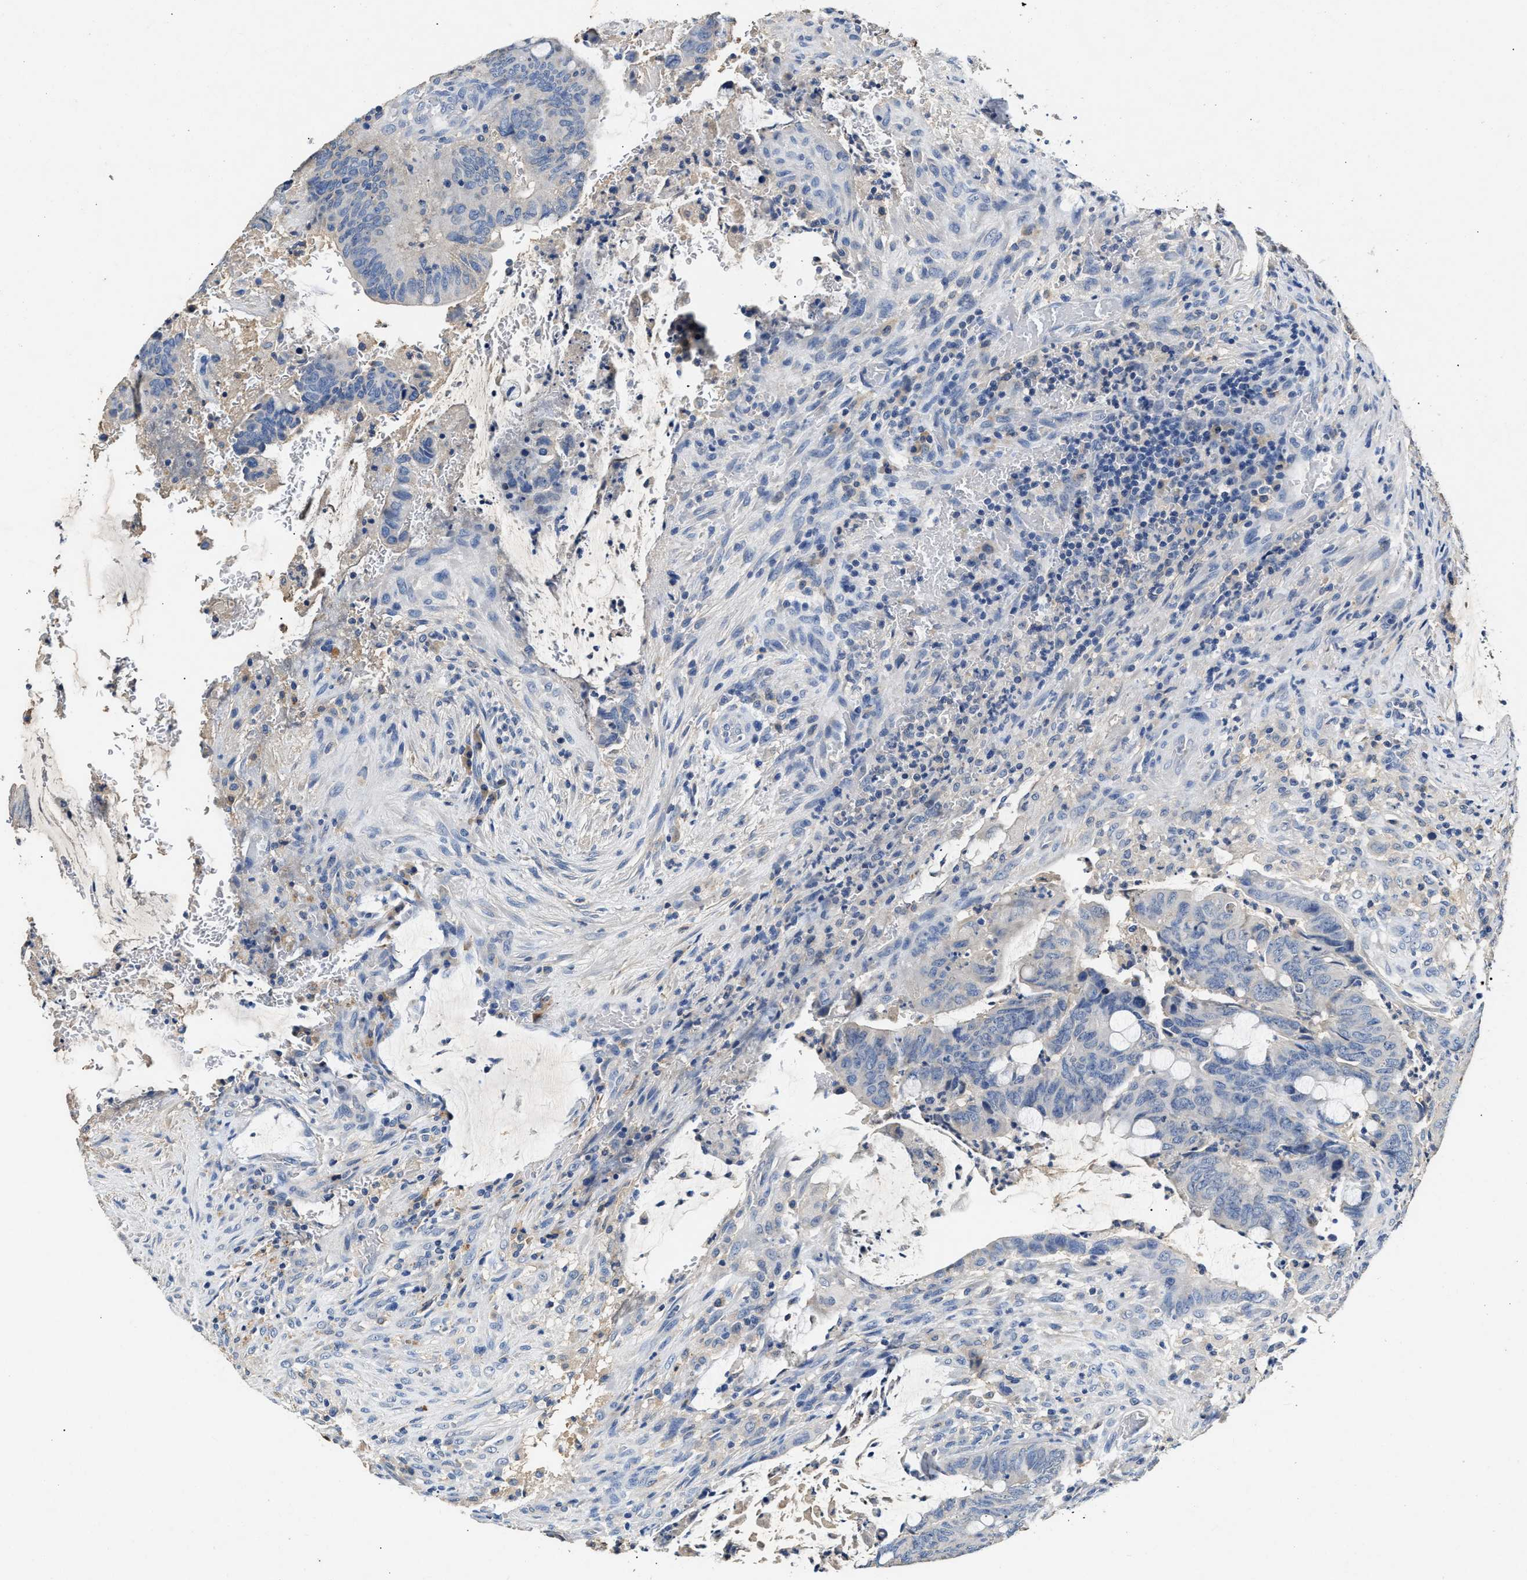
{"staining": {"intensity": "negative", "quantity": "none", "location": "none"}, "tissue": "colorectal cancer", "cell_type": "Tumor cells", "image_type": "cancer", "snomed": [{"axis": "morphology", "description": "Normal tissue, NOS"}, {"axis": "morphology", "description": "Adenocarcinoma, NOS"}, {"axis": "topography", "description": "Rectum"}, {"axis": "topography", "description": "Peripheral nerve tissue"}], "caption": "DAB immunohistochemical staining of human colorectal cancer reveals no significant expression in tumor cells.", "gene": "SLCO2B1", "patient": {"sex": "male", "age": 92}}